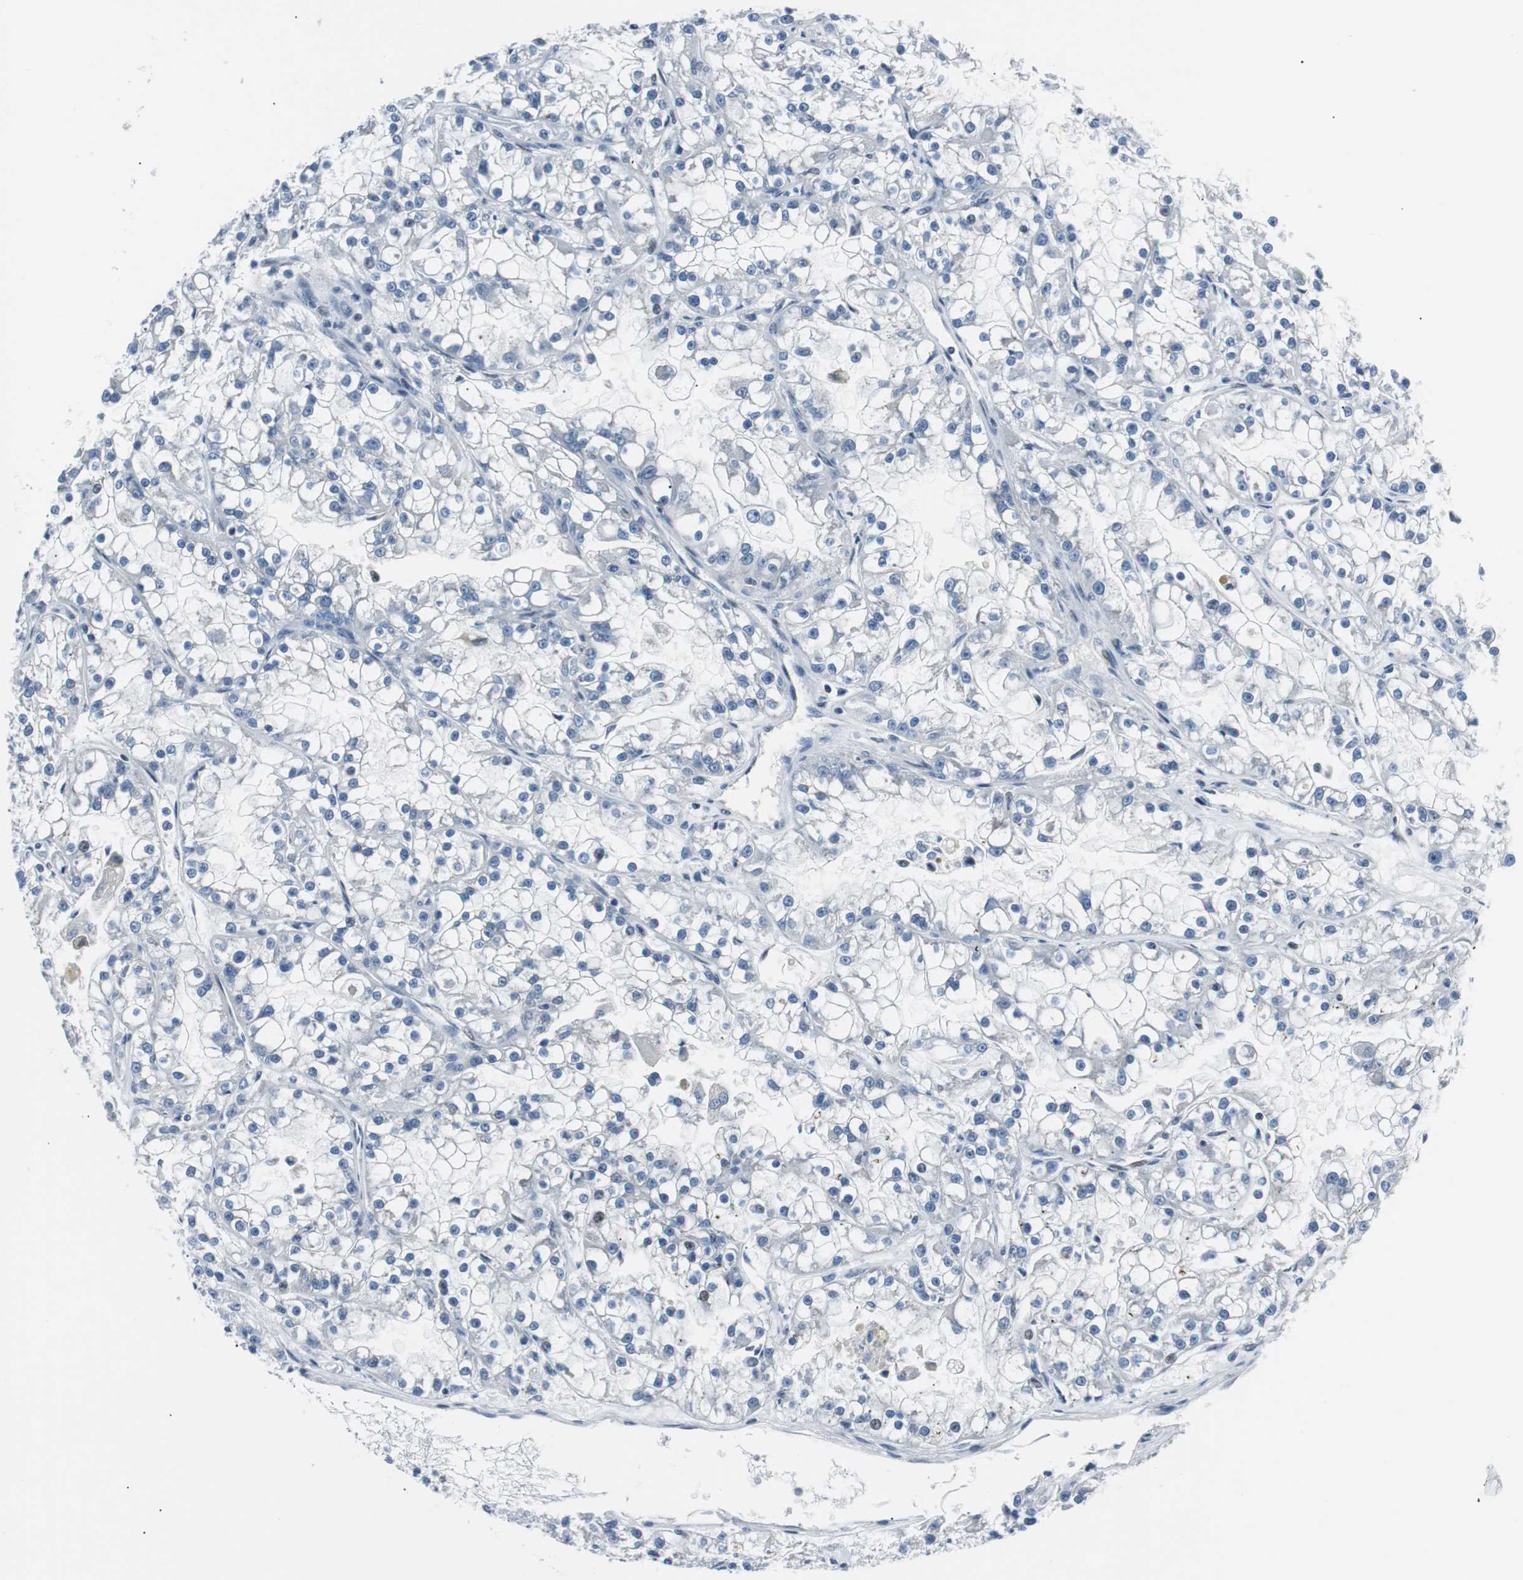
{"staining": {"intensity": "negative", "quantity": "none", "location": "none"}, "tissue": "renal cancer", "cell_type": "Tumor cells", "image_type": "cancer", "snomed": [{"axis": "morphology", "description": "Adenocarcinoma, NOS"}, {"axis": "topography", "description": "Kidney"}], "caption": "High power microscopy photomicrograph of an IHC image of renal adenocarcinoma, revealing no significant expression in tumor cells.", "gene": "MTA1", "patient": {"sex": "female", "age": 52}}